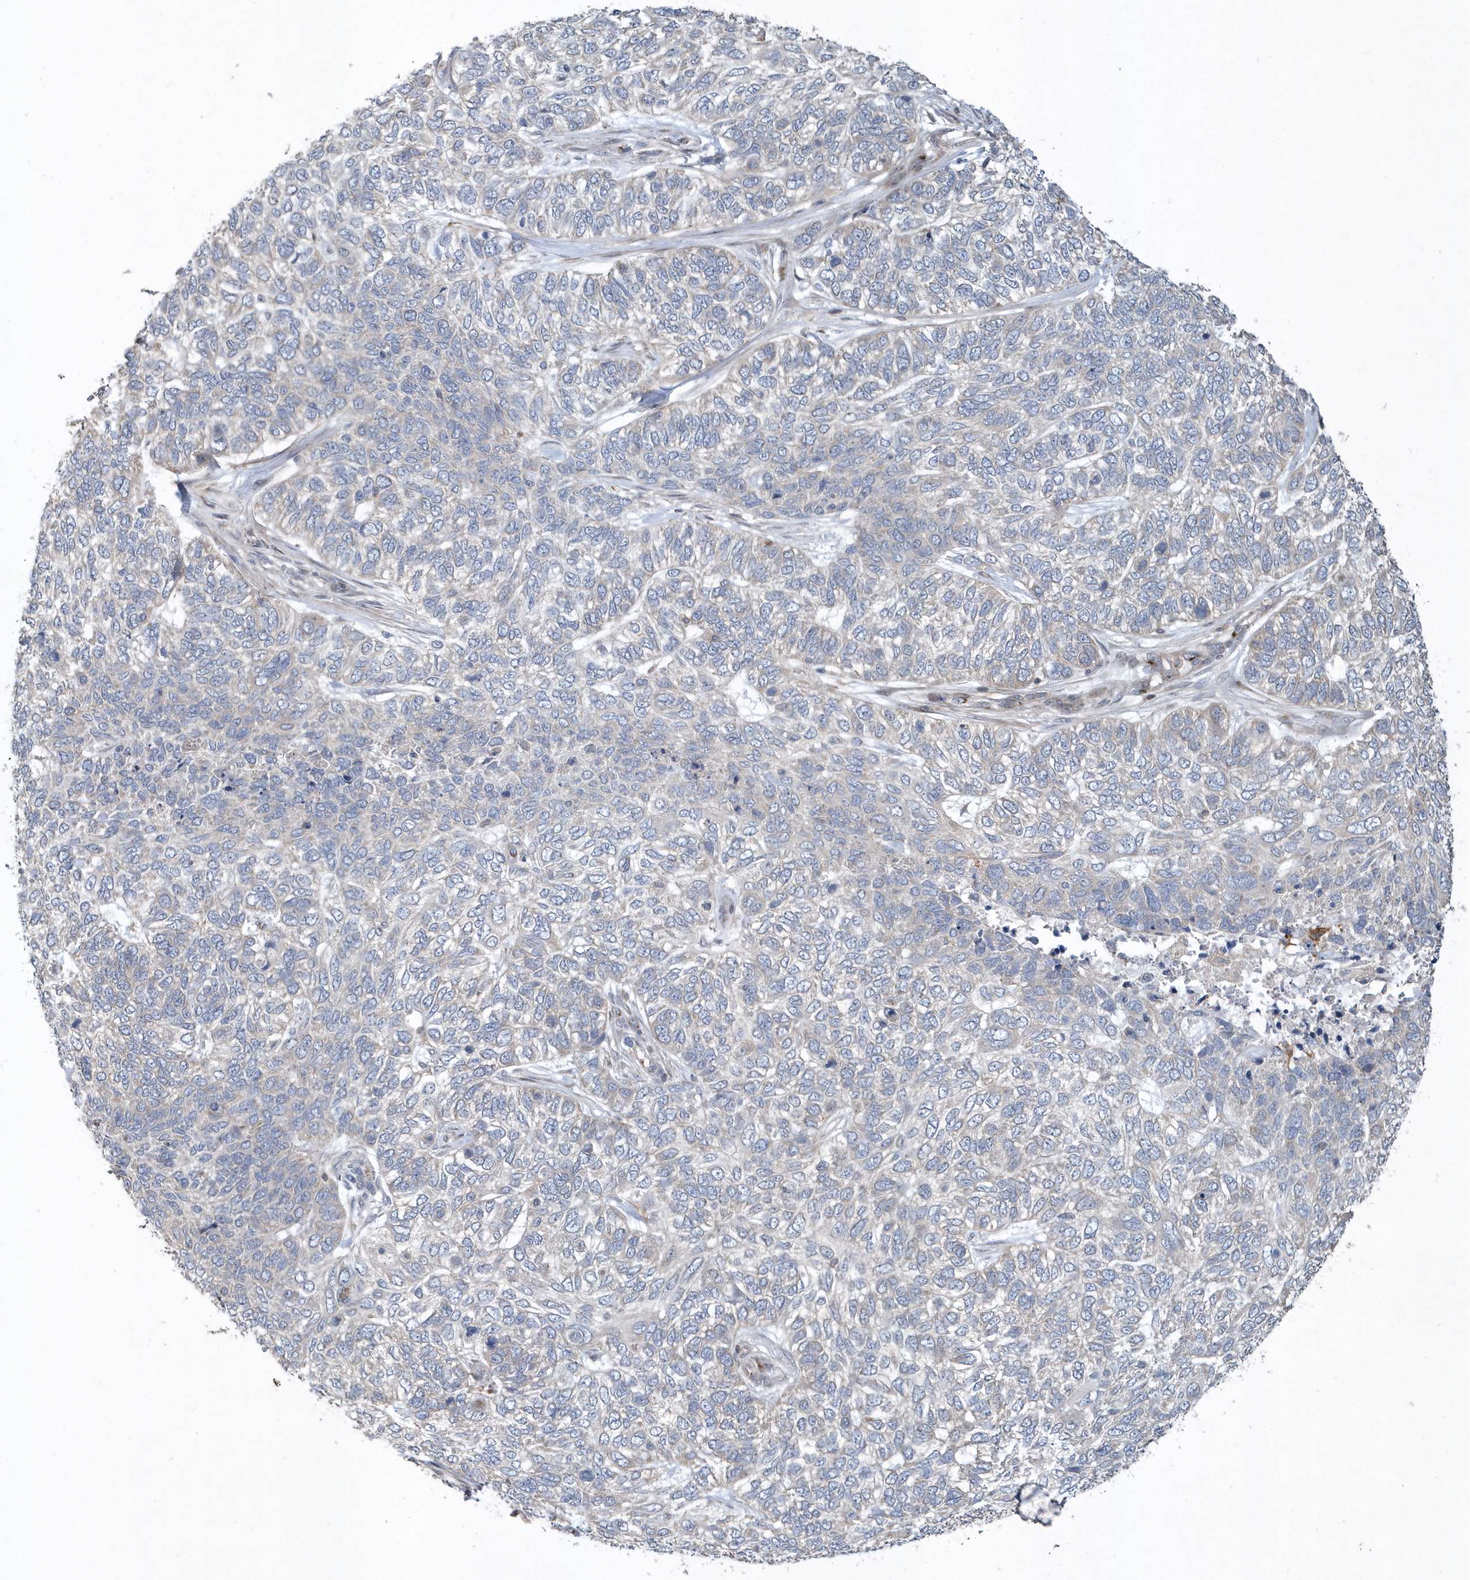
{"staining": {"intensity": "negative", "quantity": "none", "location": "none"}, "tissue": "skin cancer", "cell_type": "Tumor cells", "image_type": "cancer", "snomed": [{"axis": "morphology", "description": "Basal cell carcinoma"}, {"axis": "topography", "description": "Skin"}], "caption": "Immunohistochemical staining of human skin cancer displays no significant positivity in tumor cells. (DAB (3,3'-diaminobenzidine) IHC with hematoxylin counter stain).", "gene": "N4BP2", "patient": {"sex": "female", "age": 65}}